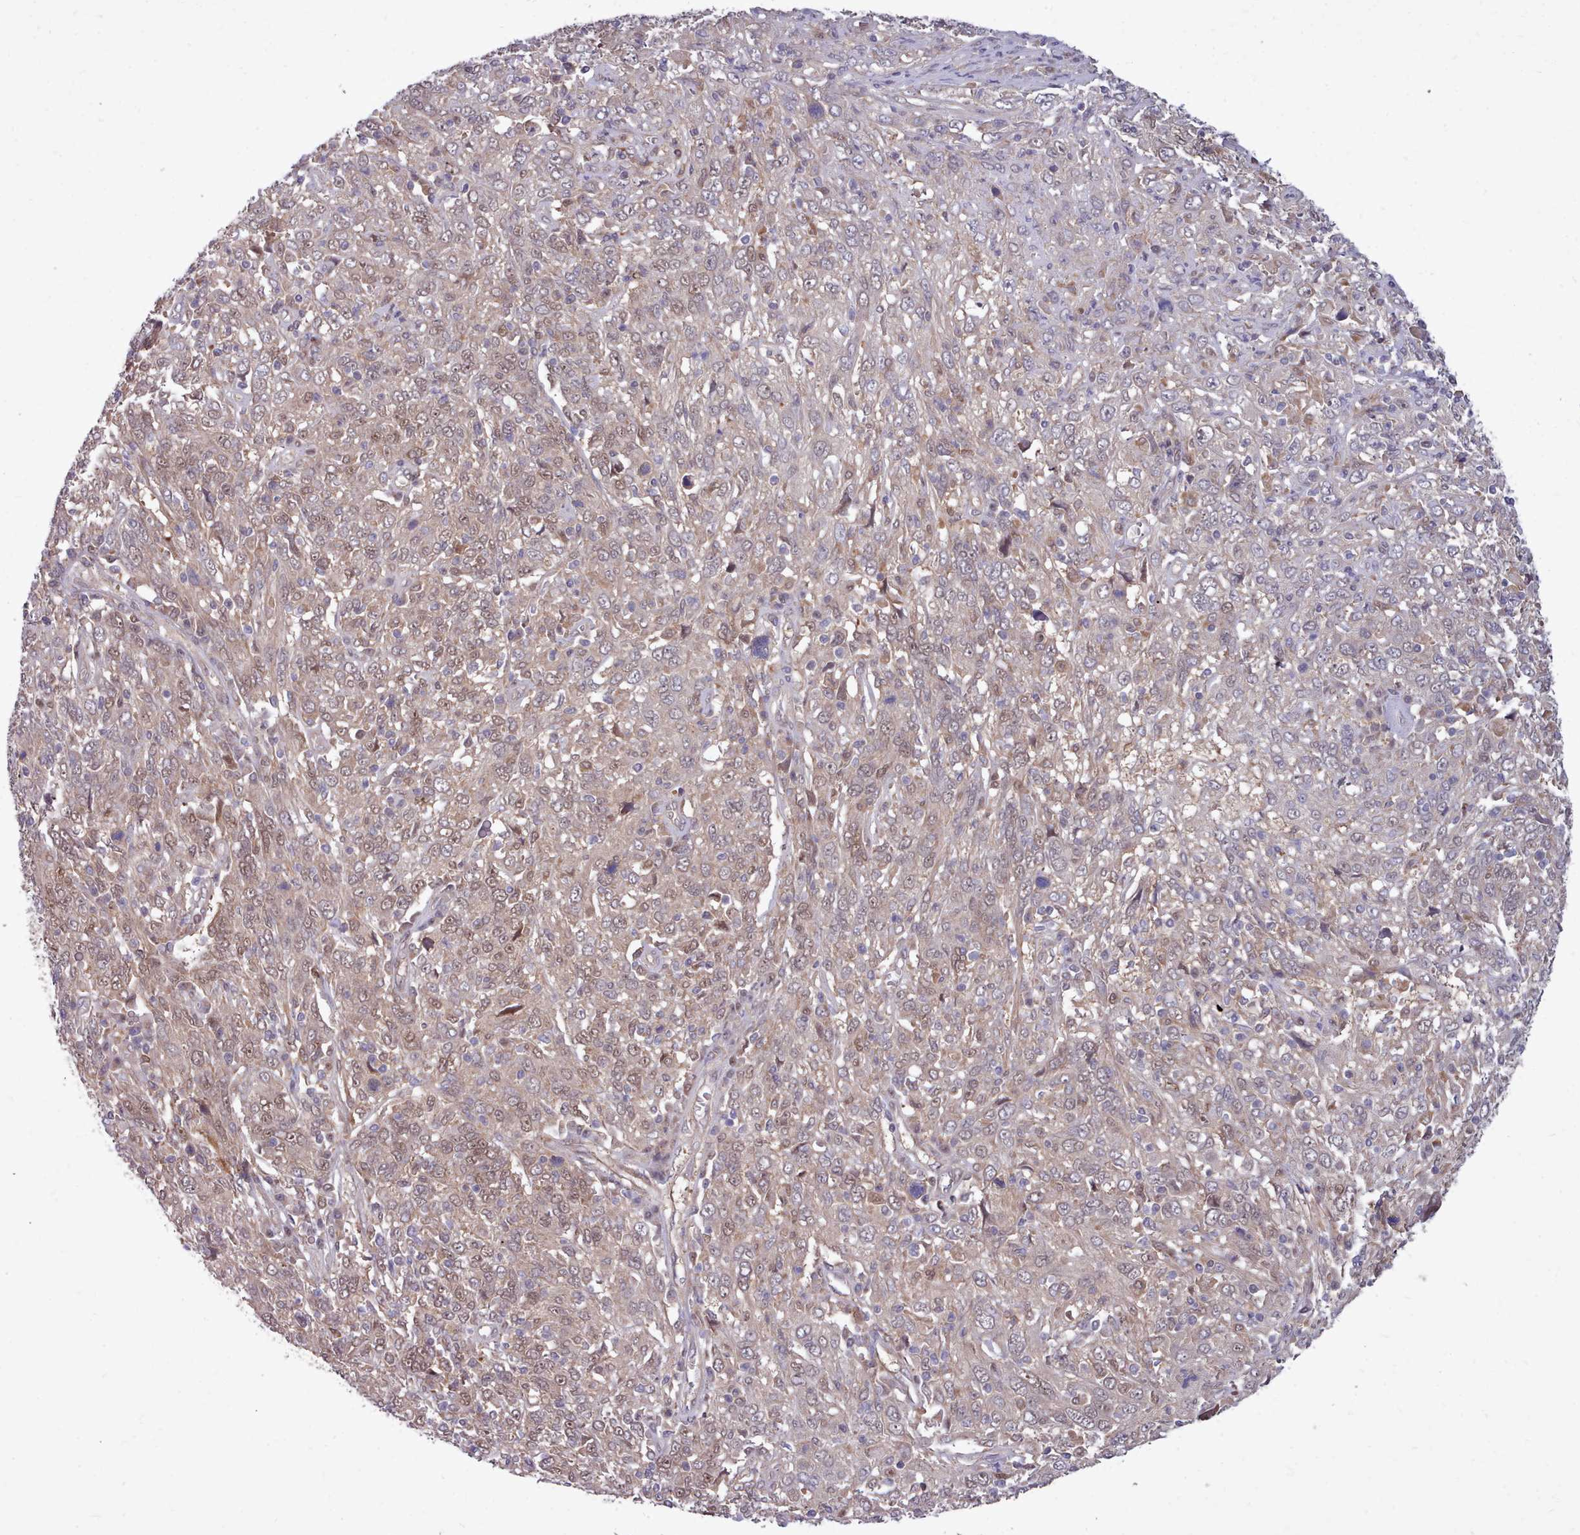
{"staining": {"intensity": "weak", "quantity": "<25%", "location": "nuclear"}, "tissue": "cervical cancer", "cell_type": "Tumor cells", "image_type": "cancer", "snomed": [{"axis": "morphology", "description": "Squamous cell carcinoma, NOS"}, {"axis": "topography", "description": "Cervix"}], "caption": "This is a micrograph of immunohistochemistry staining of squamous cell carcinoma (cervical), which shows no expression in tumor cells.", "gene": "AHCY", "patient": {"sex": "female", "age": 46}}